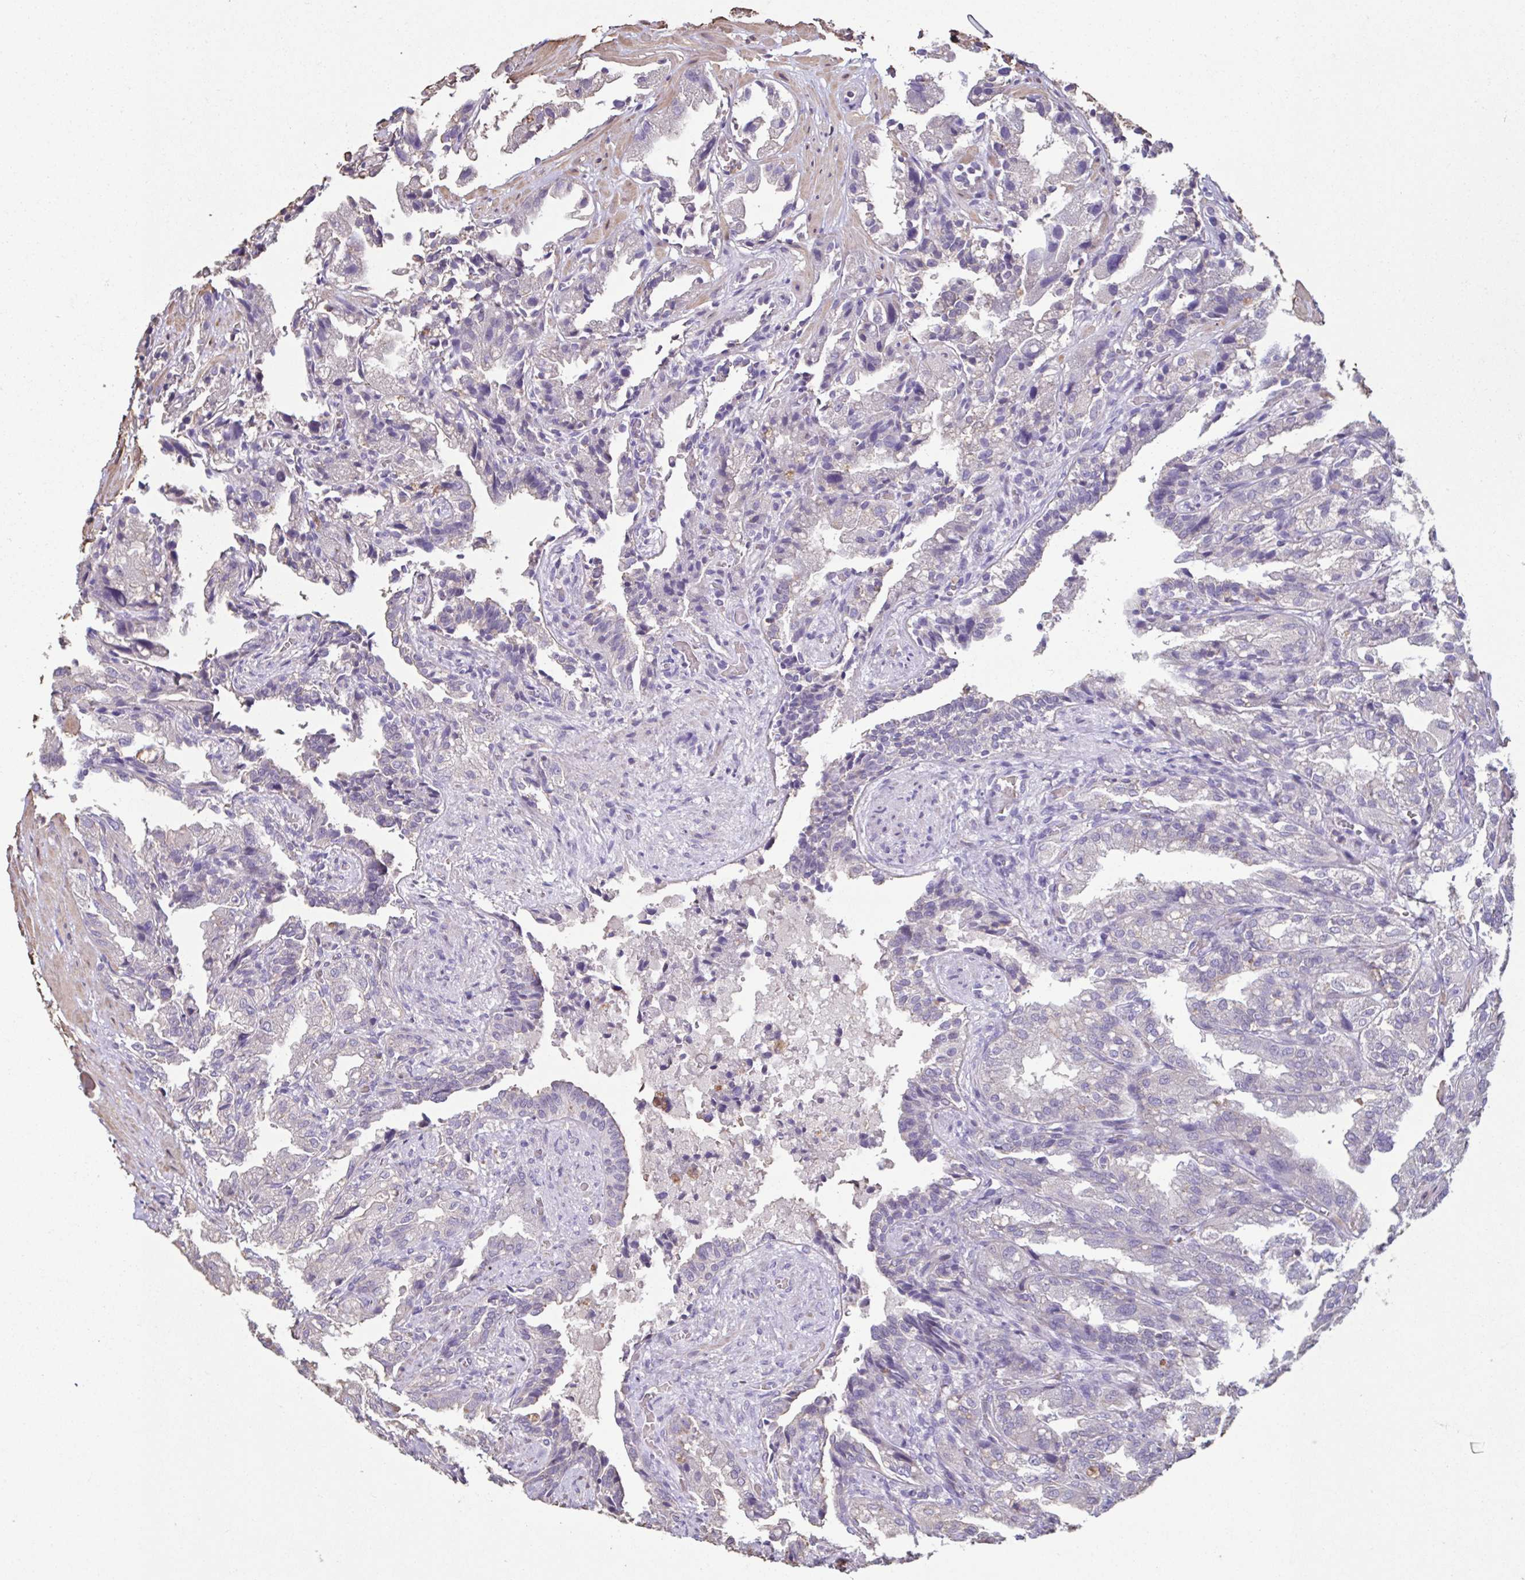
{"staining": {"intensity": "weak", "quantity": "<25%", "location": "cytoplasmic/membranous"}, "tissue": "seminal vesicle", "cell_type": "Glandular cells", "image_type": "normal", "snomed": [{"axis": "morphology", "description": "Normal tissue, NOS"}, {"axis": "topography", "description": "Seminal veicle"}], "caption": "There is no significant expression in glandular cells of seminal vesicle. (DAB (3,3'-diaminobenzidine) IHC with hematoxylin counter stain).", "gene": "ACTRT2", "patient": {"sex": "male", "age": 57}}